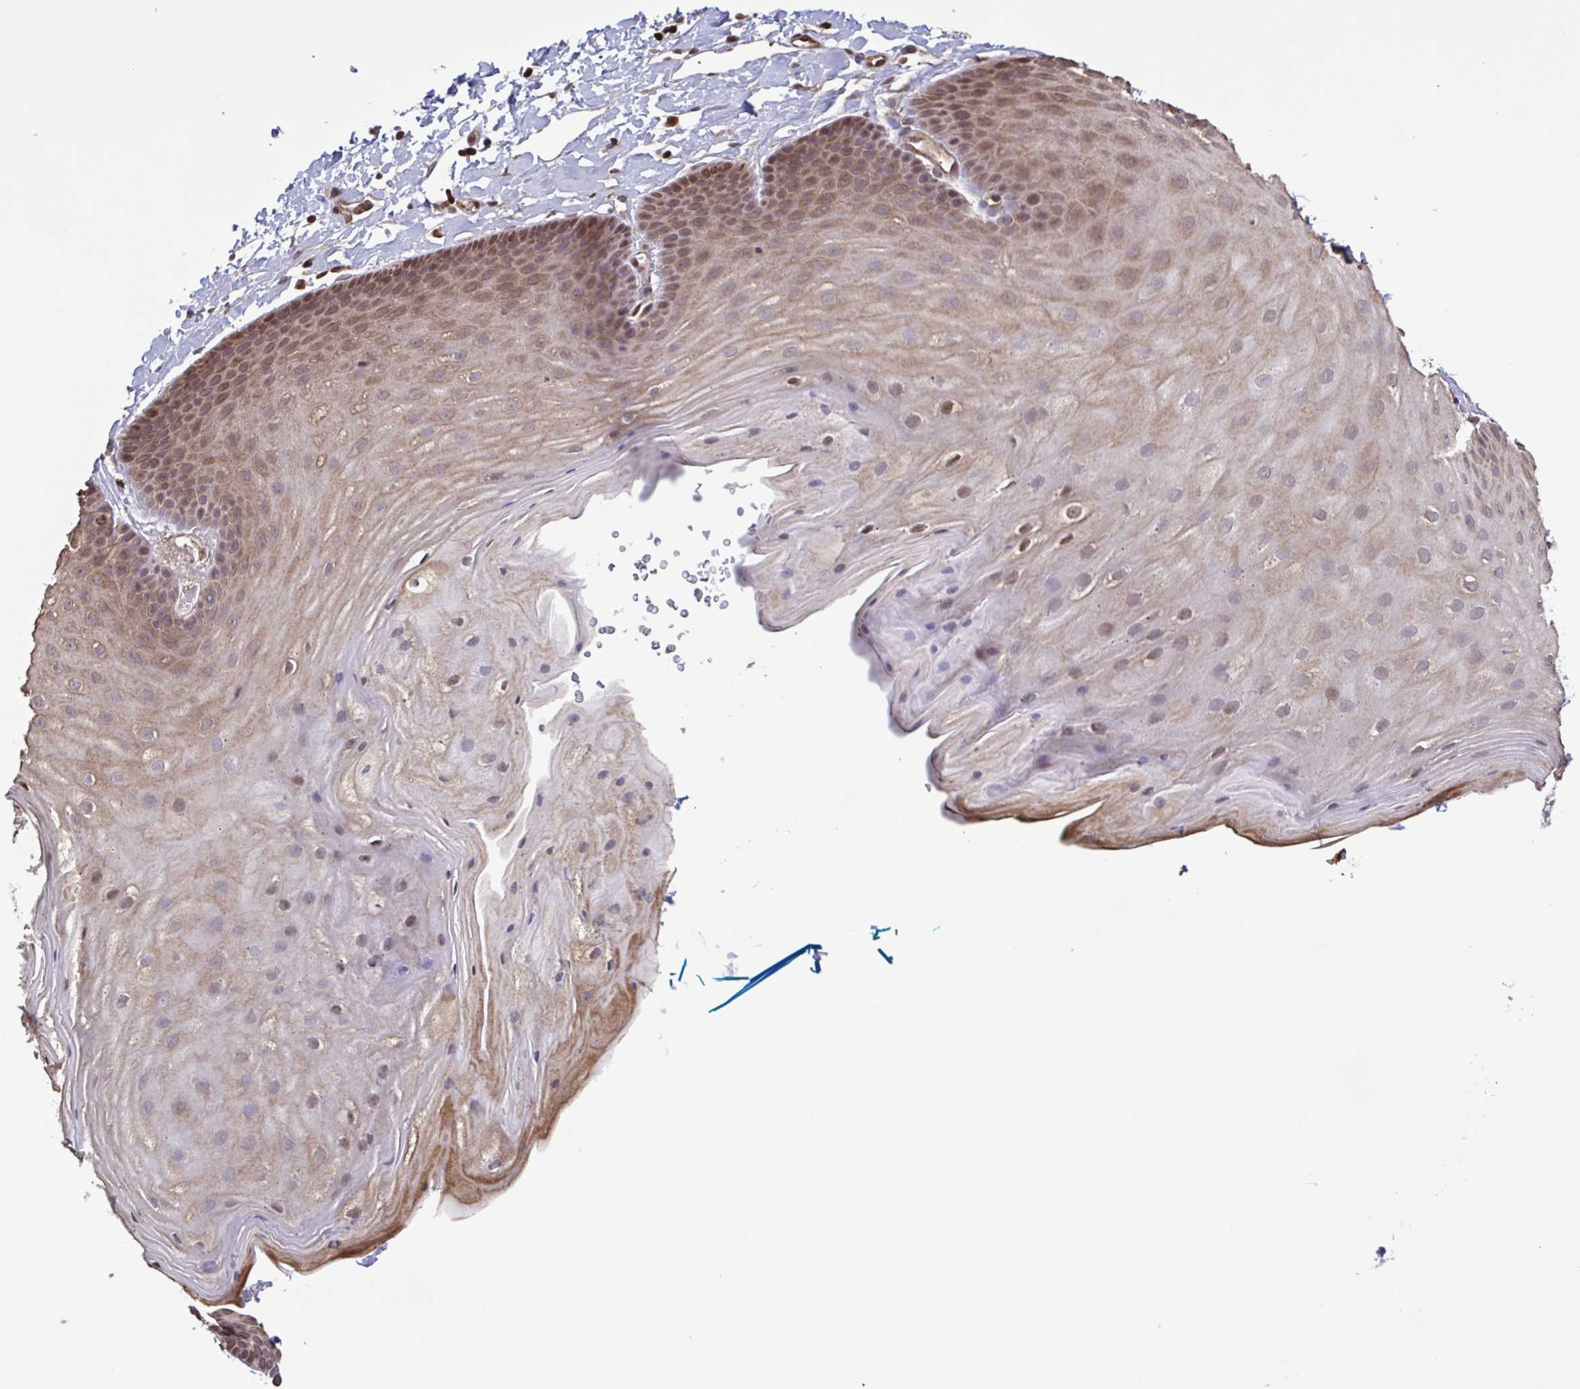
{"staining": {"intensity": "moderate", "quantity": ">75%", "location": "cytoplasmic/membranous,nuclear"}, "tissue": "skin", "cell_type": "Epidermal cells", "image_type": "normal", "snomed": [{"axis": "morphology", "description": "Normal tissue, NOS"}, {"axis": "topography", "description": "Anal"}], "caption": "Skin stained for a protein demonstrates moderate cytoplasmic/membranous,nuclear positivity in epidermal cells. The protein of interest is stained brown, and the nuclei are stained in blue (DAB (3,3'-diaminobenzidine) IHC with brightfield microscopy, high magnification).", "gene": "SEC63", "patient": {"sex": "male", "age": 53}}